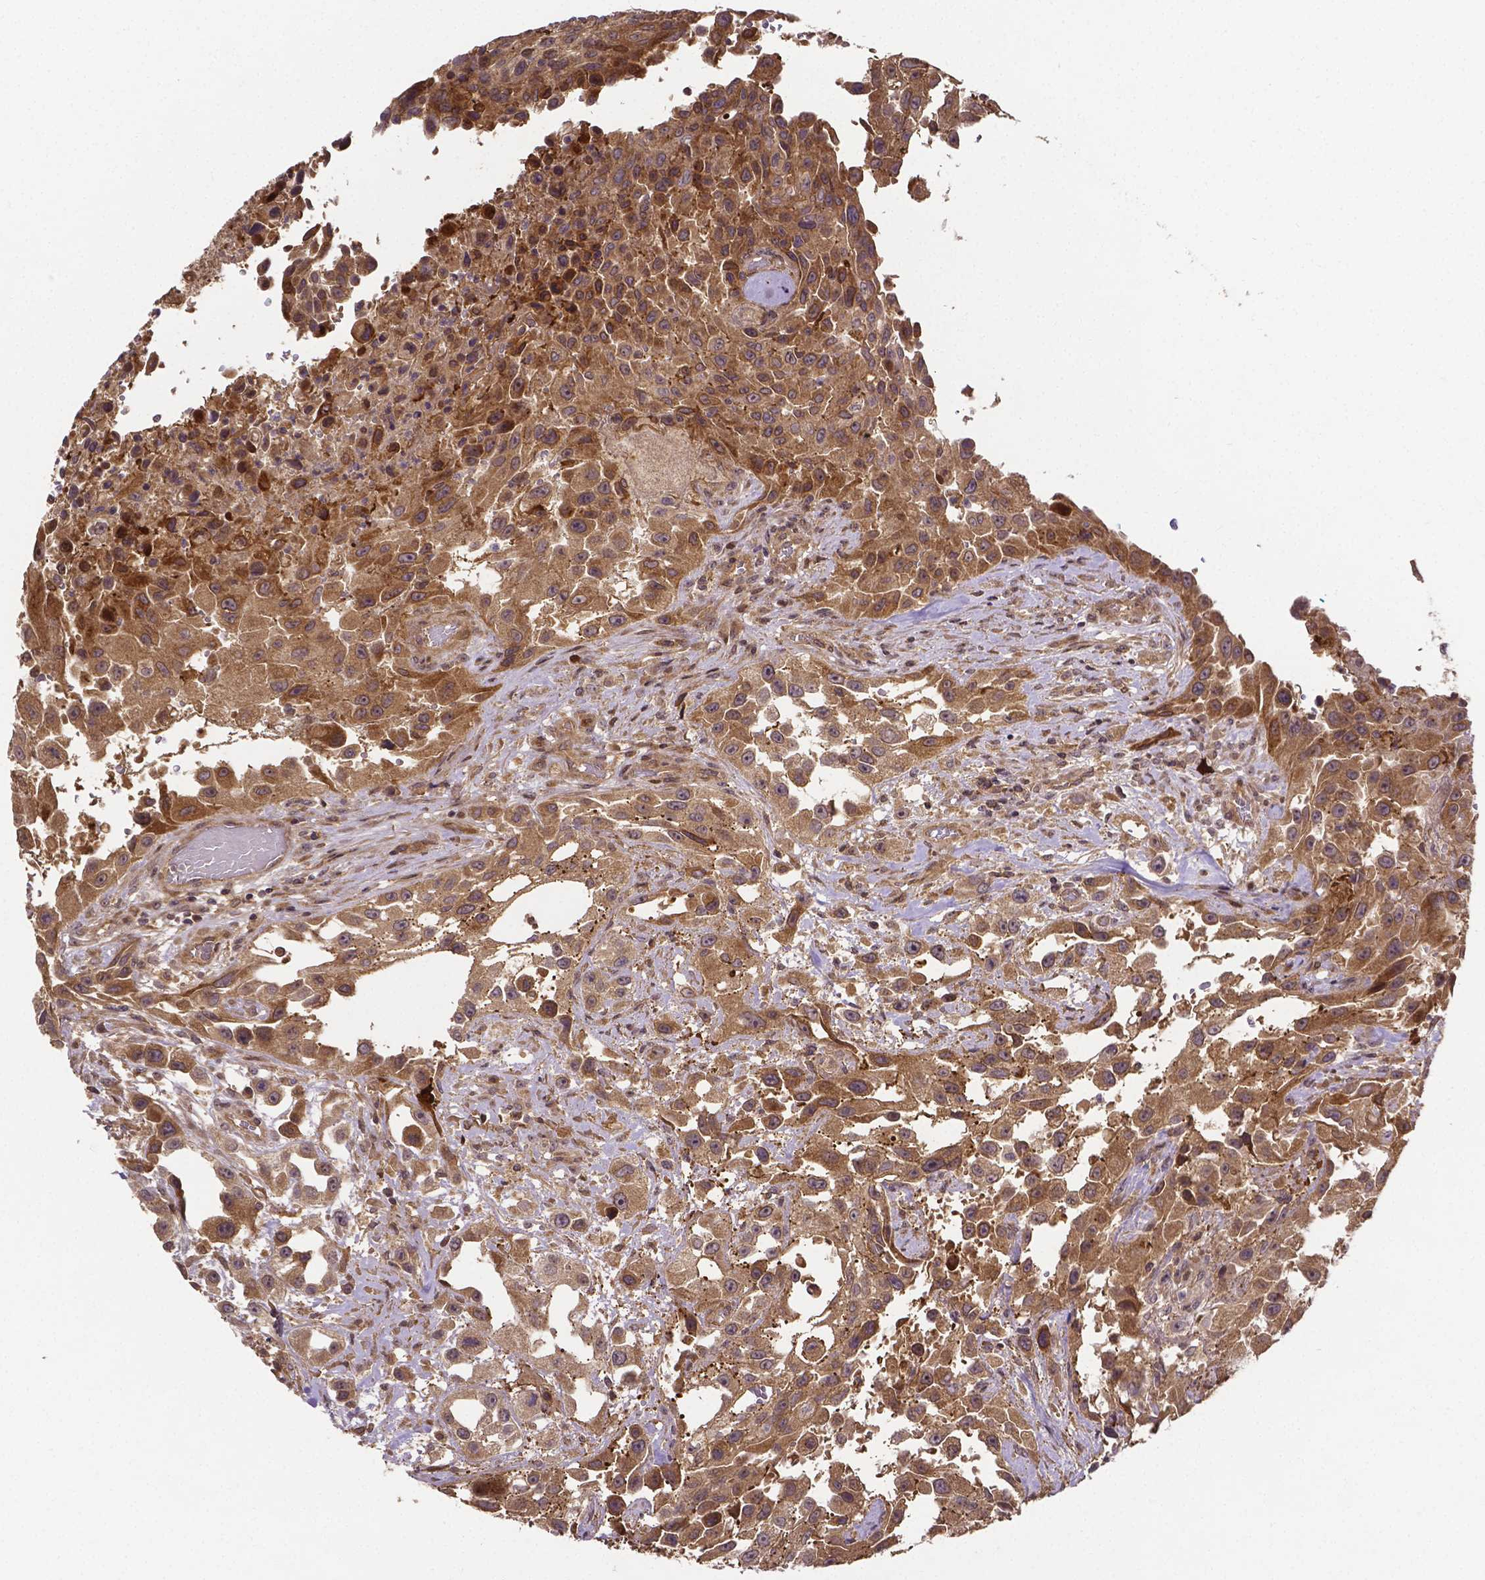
{"staining": {"intensity": "moderate", "quantity": ">75%", "location": "cytoplasmic/membranous"}, "tissue": "urothelial cancer", "cell_type": "Tumor cells", "image_type": "cancer", "snomed": [{"axis": "morphology", "description": "Urothelial carcinoma, High grade"}, {"axis": "topography", "description": "Urinary bladder"}], "caption": "High-grade urothelial carcinoma was stained to show a protein in brown. There is medium levels of moderate cytoplasmic/membranous expression in approximately >75% of tumor cells.", "gene": "RNF123", "patient": {"sex": "male", "age": 79}}